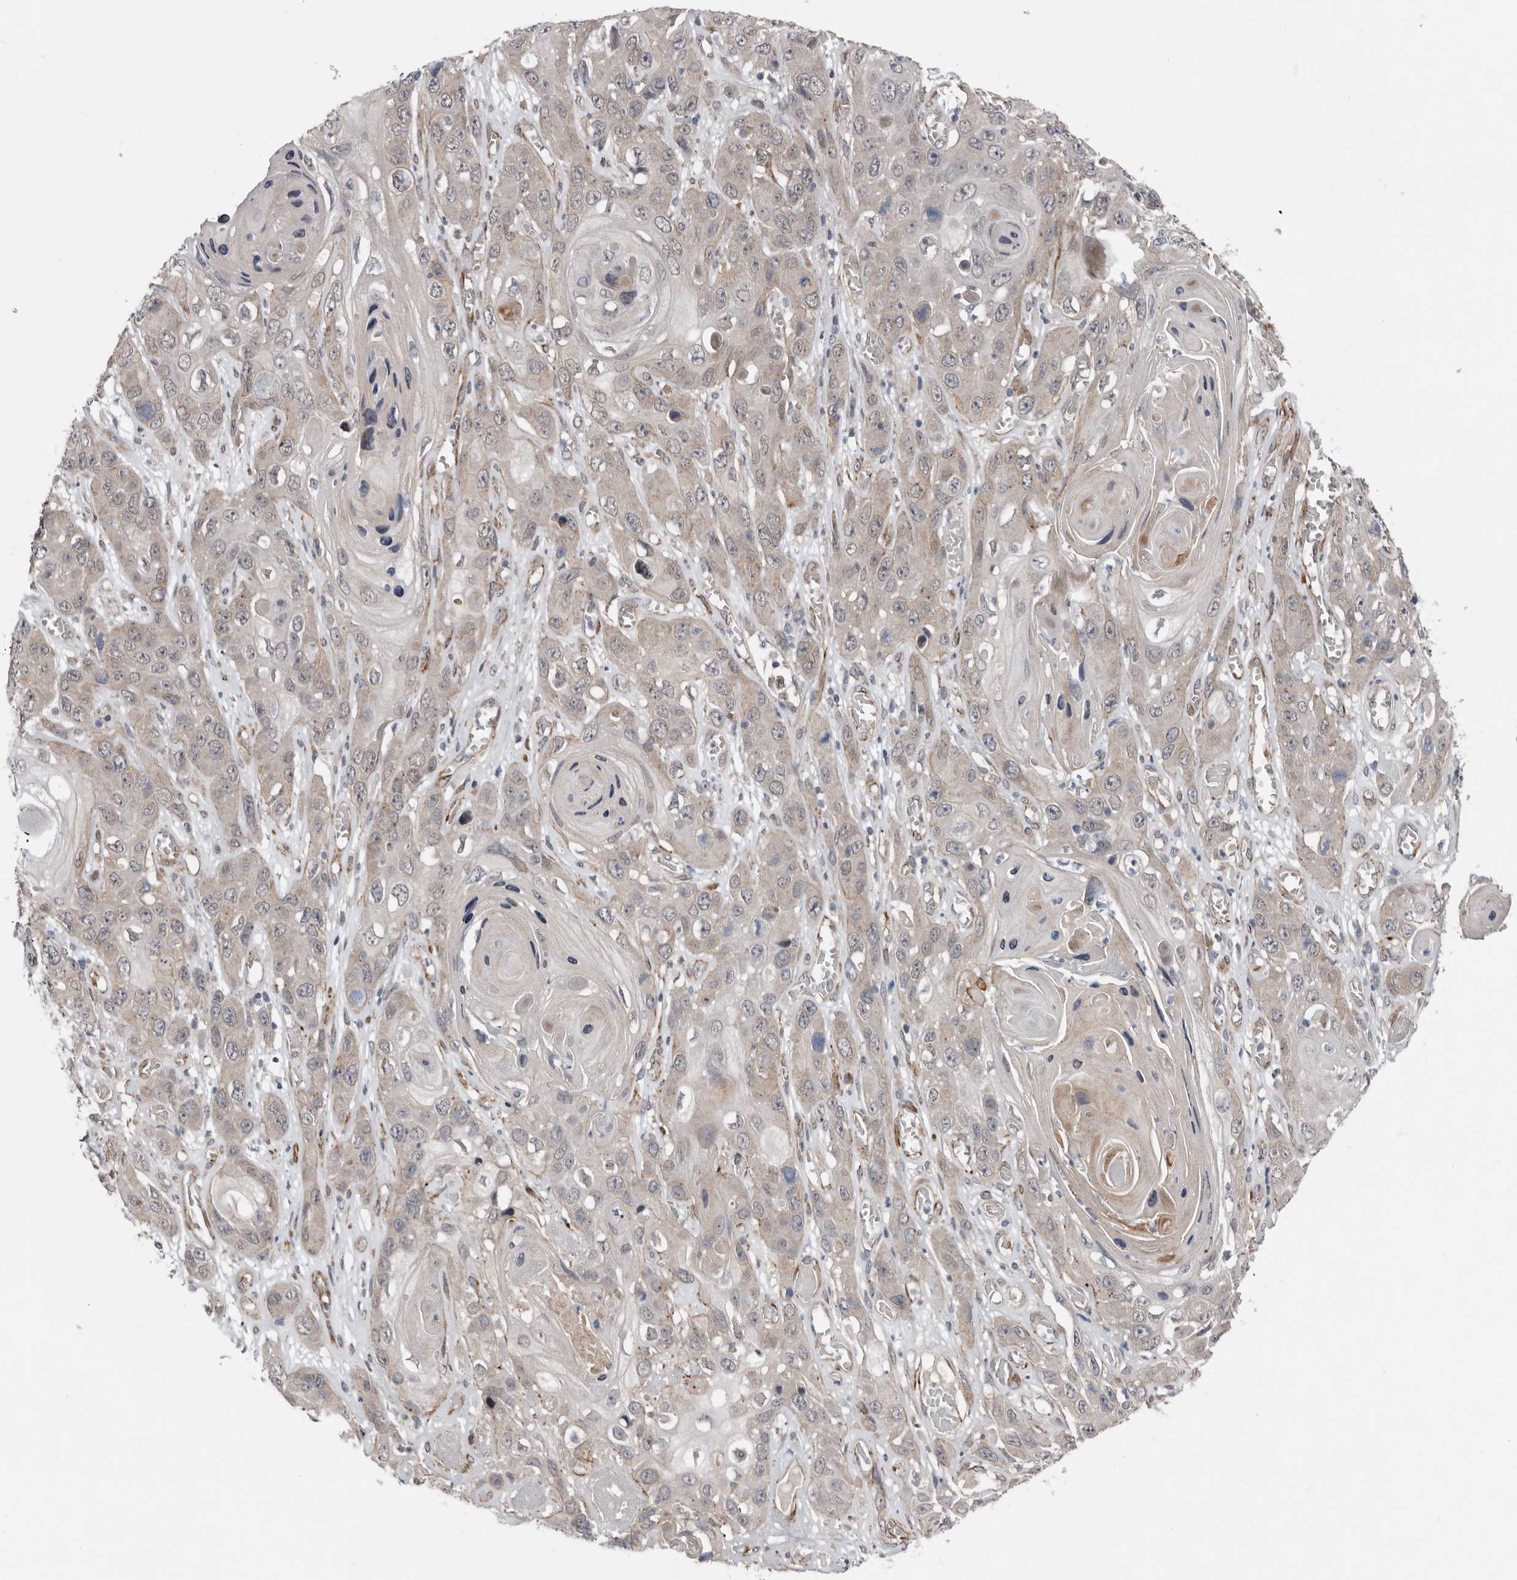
{"staining": {"intensity": "weak", "quantity": ">75%", "location": "cytoplasmic/membranous"}, "tissue": "skin cancer", "cell_type": "Tumor cells", "image_type": "cancer", "snomed": [{"axis": "morphology", "description": "Squamous cell carcinoma, NOS"}, {"axis": "topography", "description": "Skin"}], "caption": "Human skin squamous cell carcinoma stained with a protein marker exhibits weak staining in tumor cells.", "gene": "RANBP17", "patient": {"sex": "male", "age": 55}}